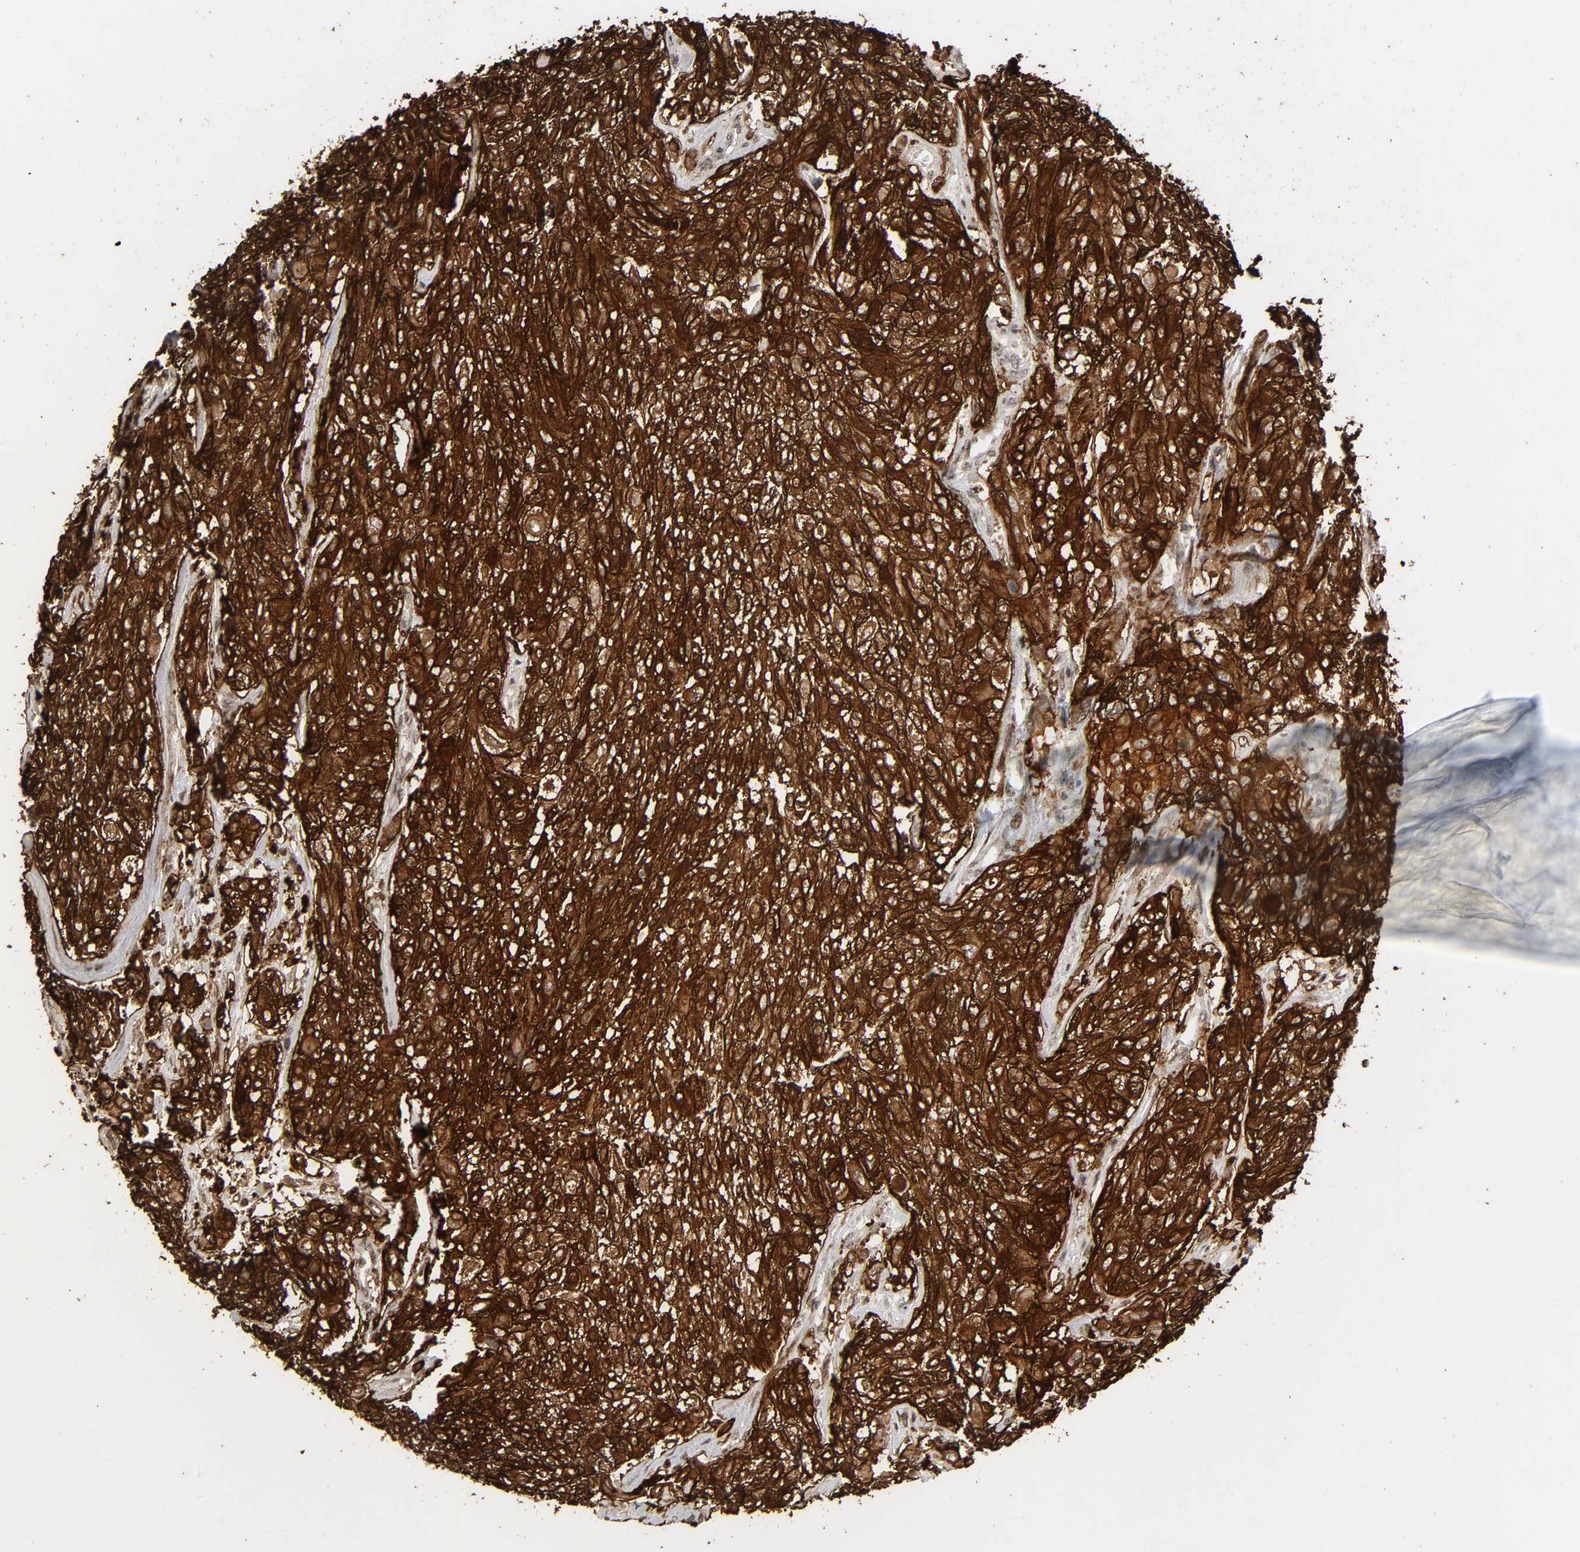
{"staining": {"intensity": "strong", "quantity": ">75%", "location": "cytoplasmic/membranous"}, "tissue": "urothelial cancer", "cell_type": "Tumor cells", "image_type": "cancer", "snomed": [{"axis": "morphology", "description": "Urothelial carcinoma, High grade"}, {"axis": "topography", "description": "Urinary bladder"}], "caption": "Tumor cells demonstrate high levels of strong cytoplasmic/membranous staining in approximately >75% of cells in urothelial cancer. (IHC, brightfield microscopy, high magnification).", "gene": "AHNAK2", "patient": {"sex": "male", "age": 57}}